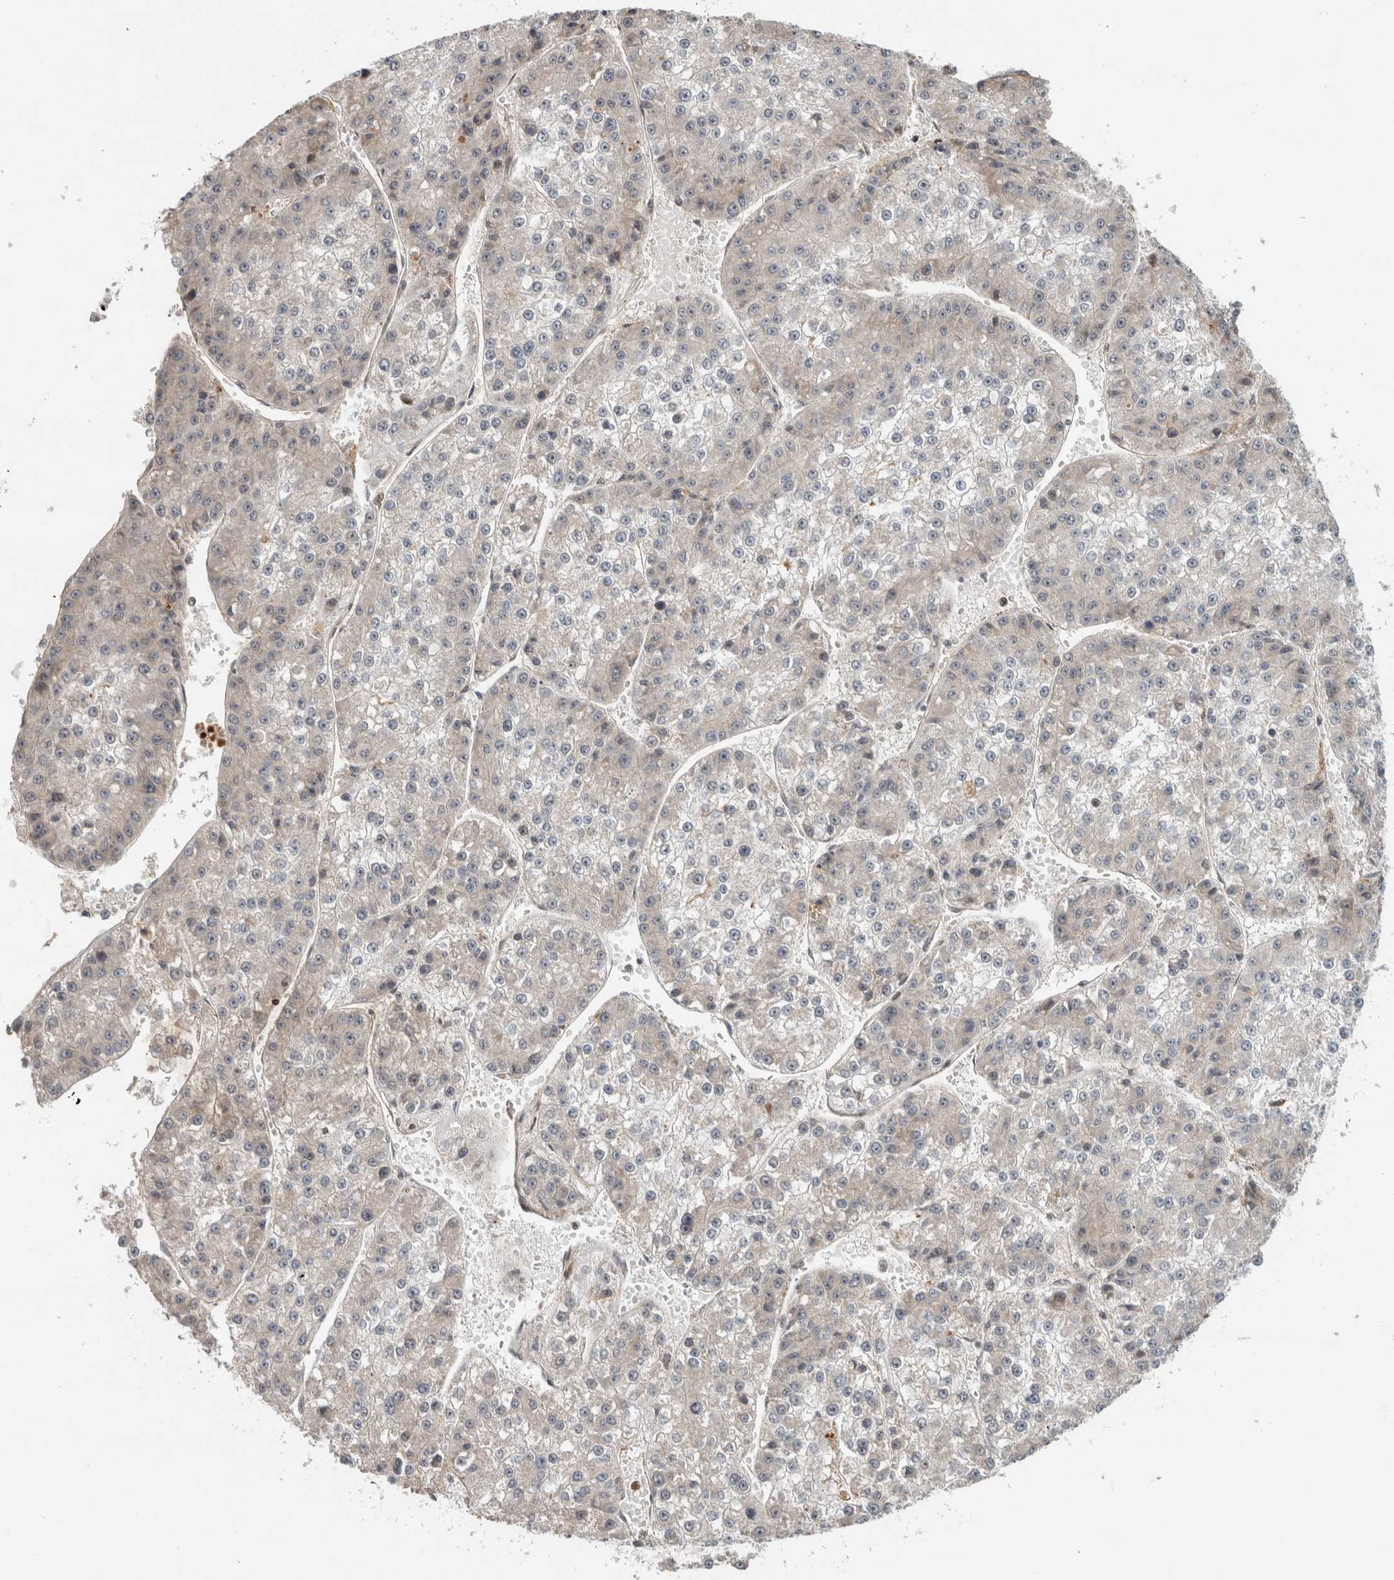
{"staining": {"intensity": "negative", "quantity": "none", "location": "none"}, "tissue": "liver cancer", "cell_type": "Tumor cells", "image_type": "cancer", "snomed": [{"axis": "morphology", "description": "Carcinoma, Hepatocellular, NOS"}, {"axis": "topography", "description": "Liver"}], "caption": "The histopathology image displays no staining of tumor cells in liver hepatocellular carcinoma. (DAB immunohistochemistry visualized using brightfield microscopy, high magnification).", "gene": "INSRR", "patient": {"sex": "female", "age": 73}}